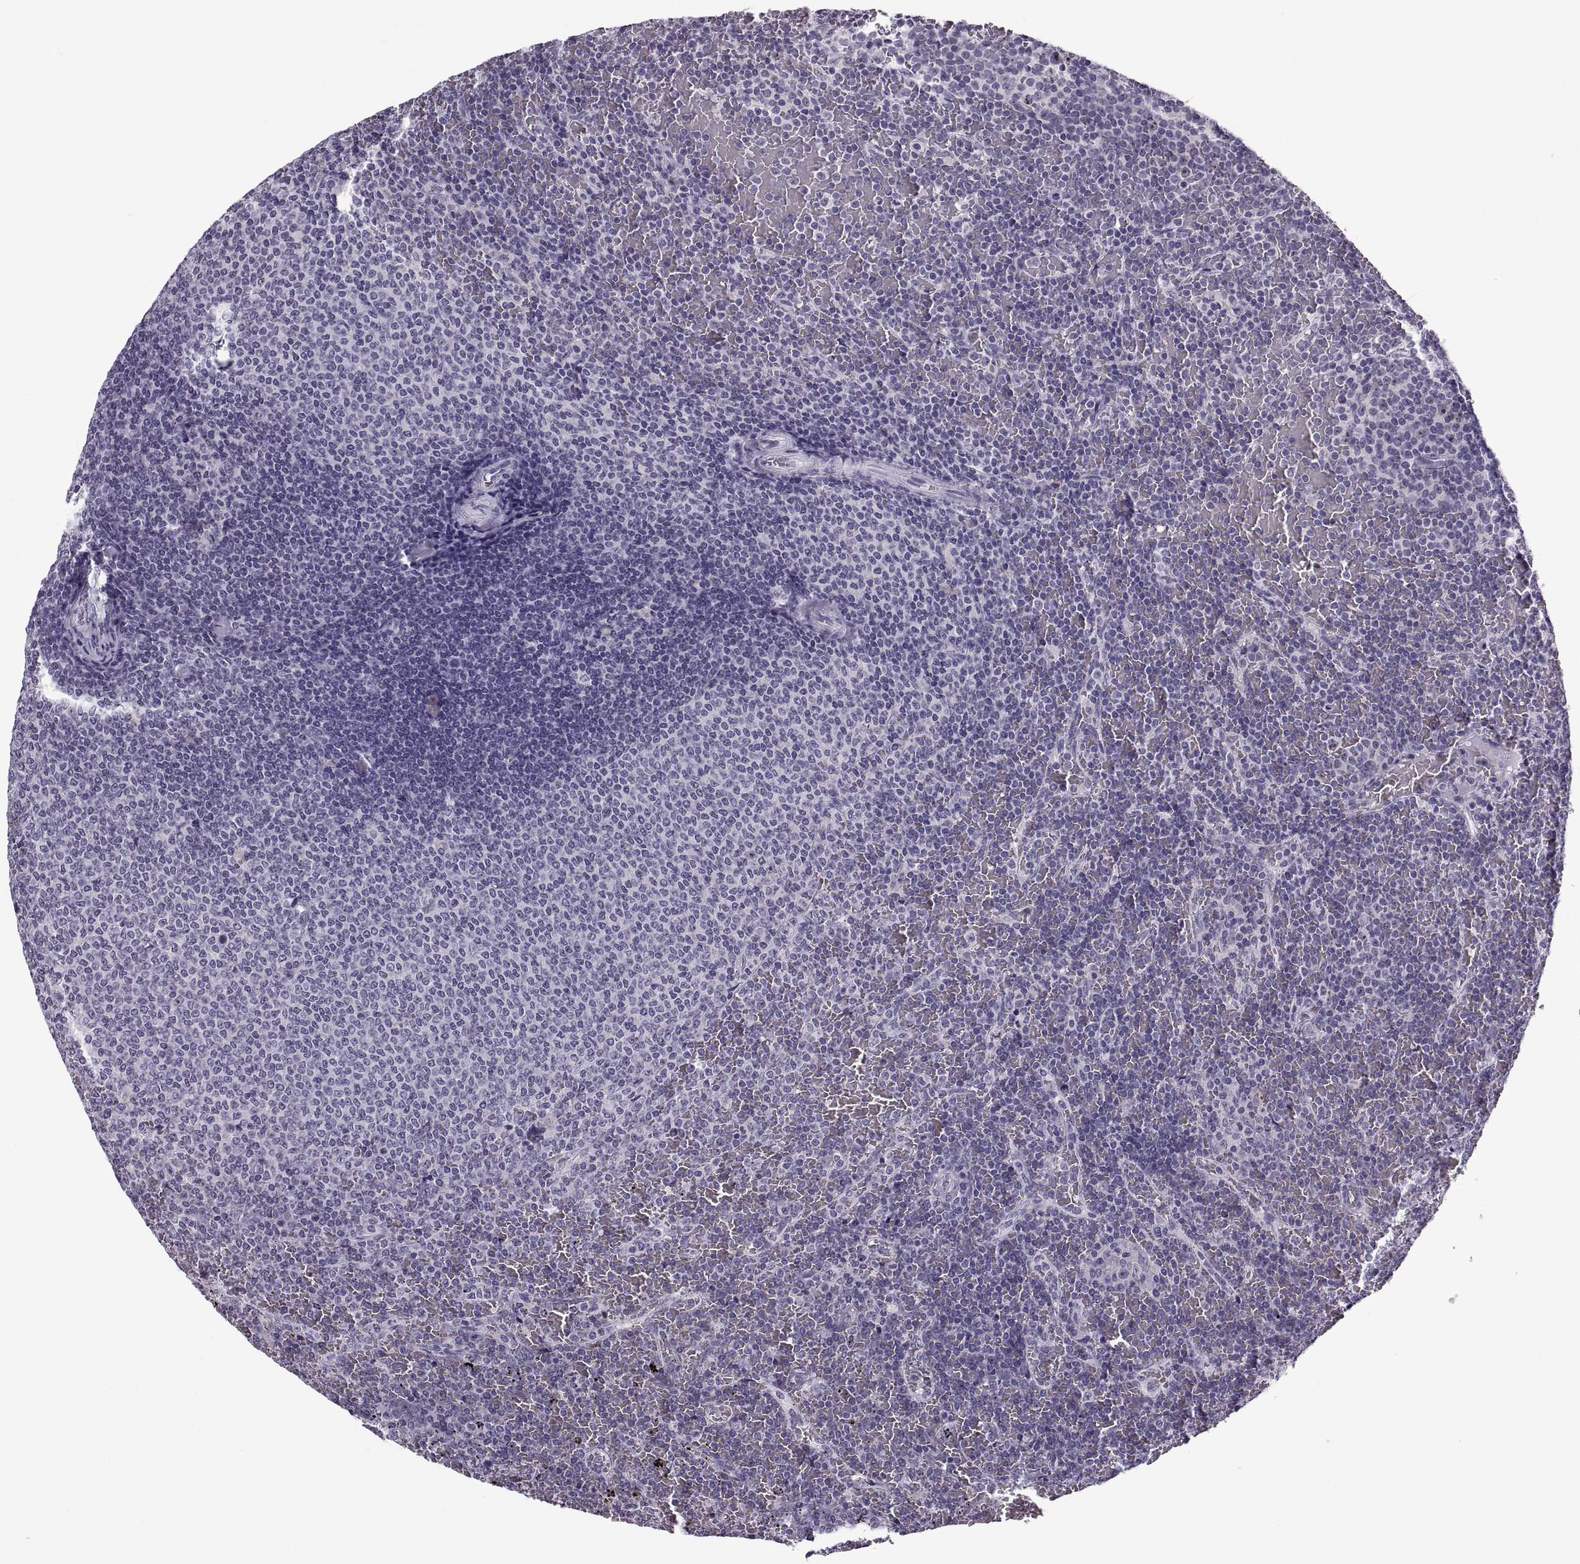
{"staining": {"intensity": "negative", "quantity": "none", "location": "none"}, "tissue": "lymphoma", "cell_type": "Tumor cells", "image_type": "cancer", "snomed": [{"axis": "morphology", "description": "Malignant lymphoma, non-Hodgkin's type, Low grade"}, {"axis": "topography", "description": "Spleen"}], "caption": "Tumor cells show no significant expression in lymphoma. (Stains: DAB (3,3'-diaminobenzidine) IHC with hematoxylin counter stain, Microscopy: brightfield microscopy at high magnification).", "gene": "TBC1D3G", "patient": {"sex": "female", "age": 77}}